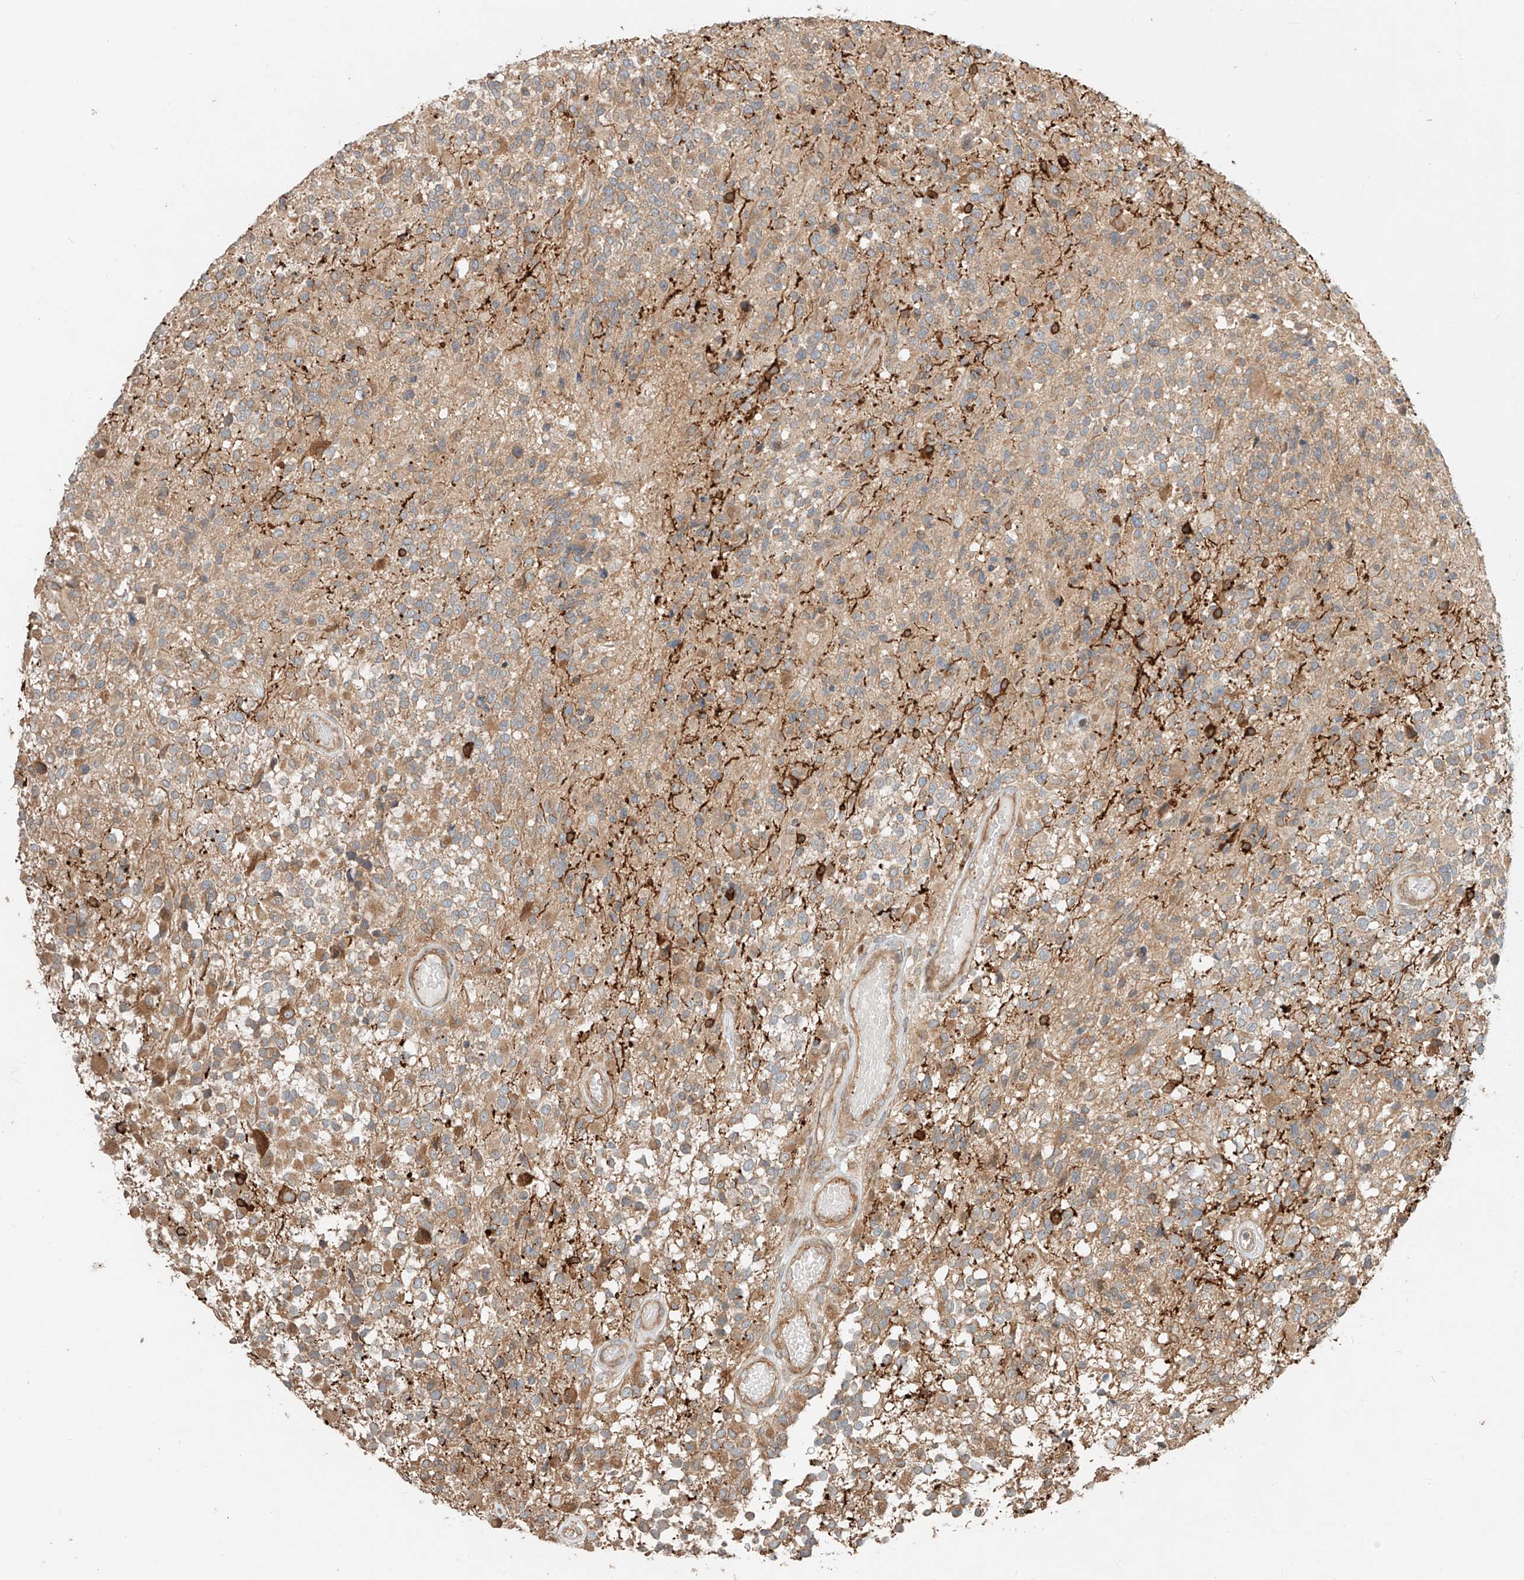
{"staining": {"intensity": "weak", "quantity": ">75%", "location": "cytoplasmic/membranous"}, "tissue": "glioma", "cell_type": "Tumor cells", "image_type": "cancer", "snomed": [{"axis": "morphology", "description": "Glioma, malignant, High grade"}, {"axis": "morphology", "description": "Glioblastoma, NOS"}, {"axis": "topography", "description": "Brain"}], "caption": "Protein analysis of glioma tissue demonstrates weak cytoplasmic/membranous staining in approximately >75% of tumor cells. (DAB (3,3'-diaminobenzidine) = brown stain, brightfield microscopy at high magnification).", "gene": "CEP162", "patient": {"sex": "male", "age": 60}}